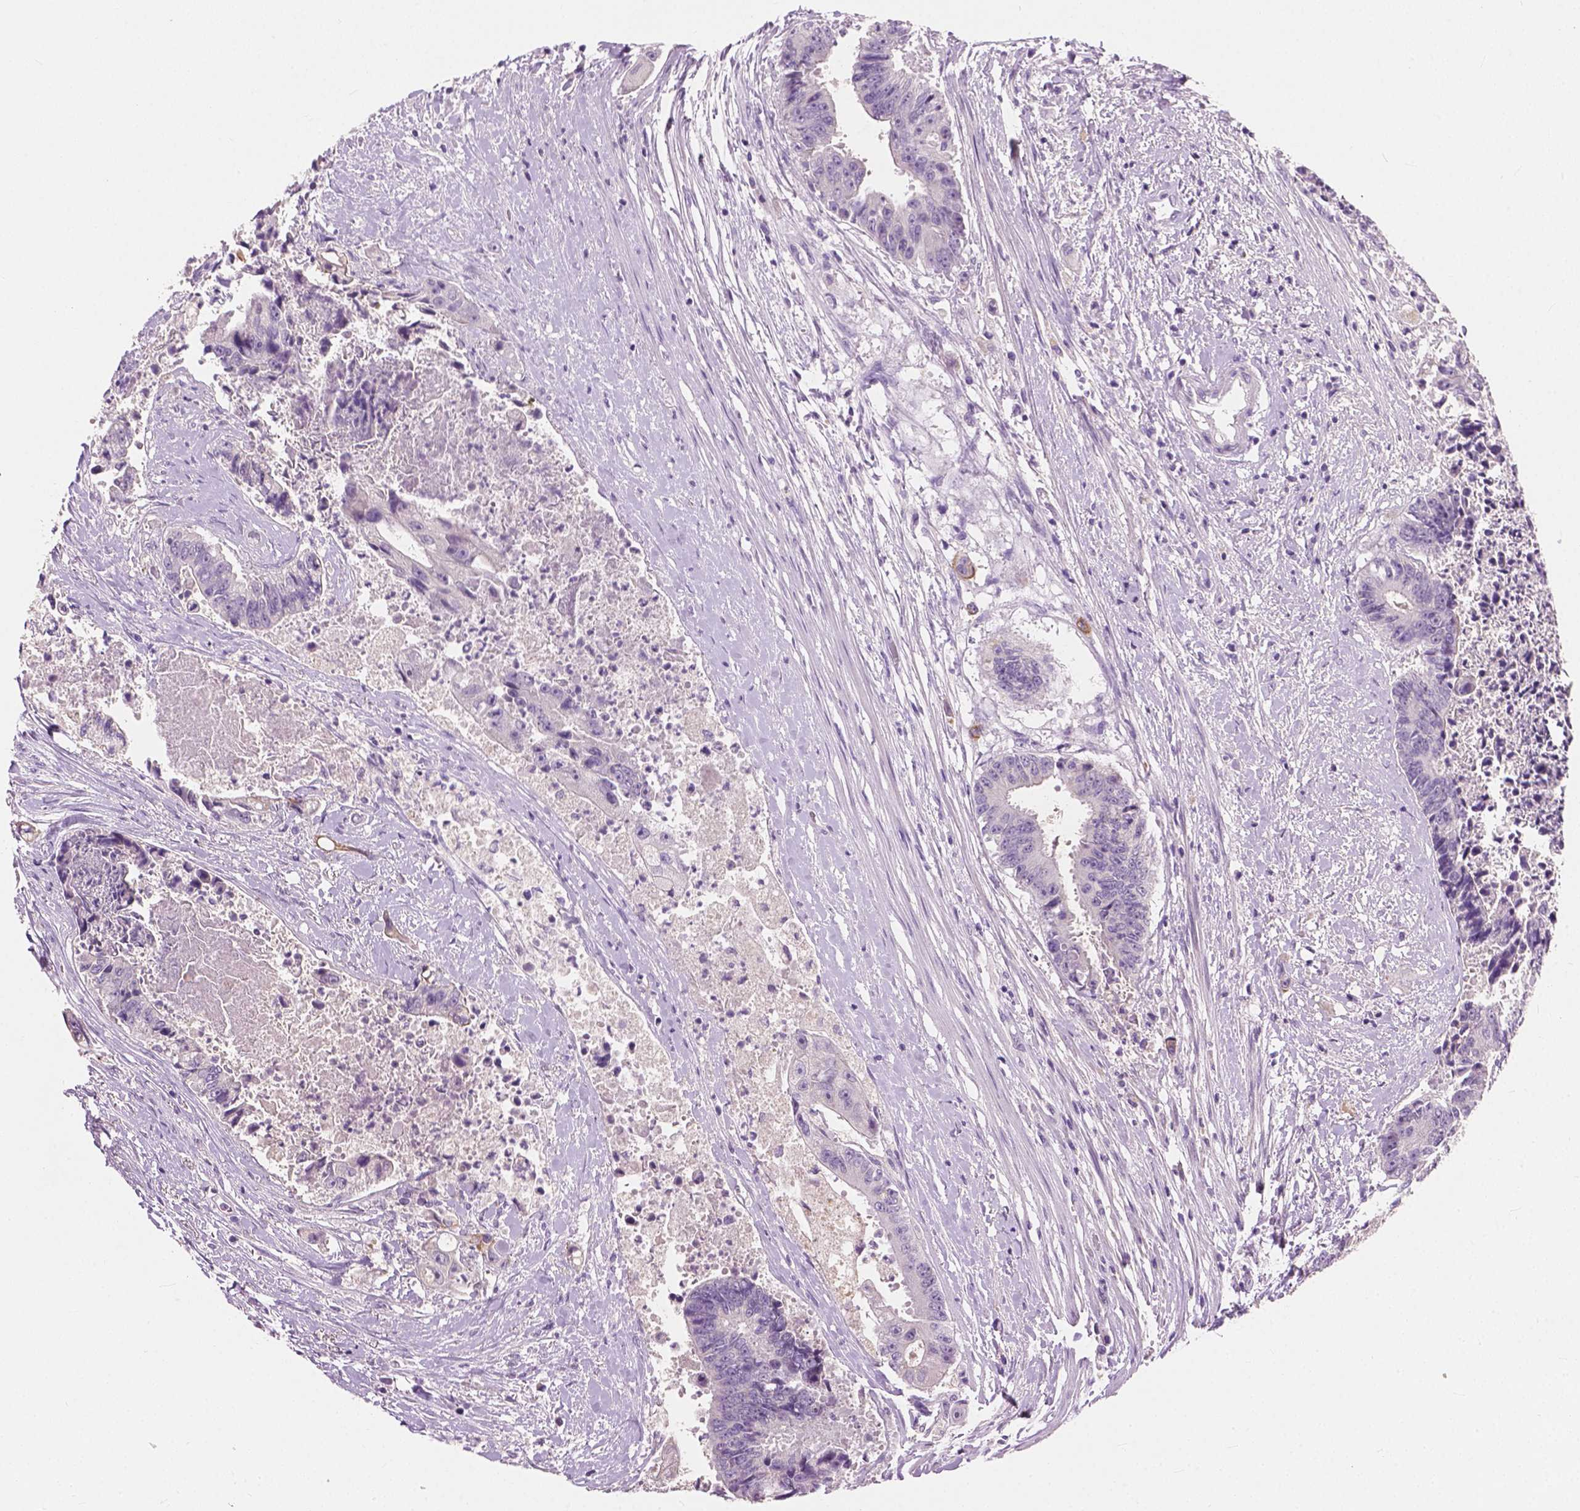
{"staining": {"intensity": "negative", "quantity": "none", "location": "none"}, "tissue": "colorectal cancer", "cell_type": "Tumor cells", "image_type": "cancer", "snomed": [{"axis": "morphology", "description": "Adenocarcinoma, NOS"}, {"axis": "topography", "description": "Rectum"}], "caption": "Tumor cells show no significant protein expression in colorectal cancer.", "gene": "KRT17", "patient": {"sex": "male", "age": 54}}